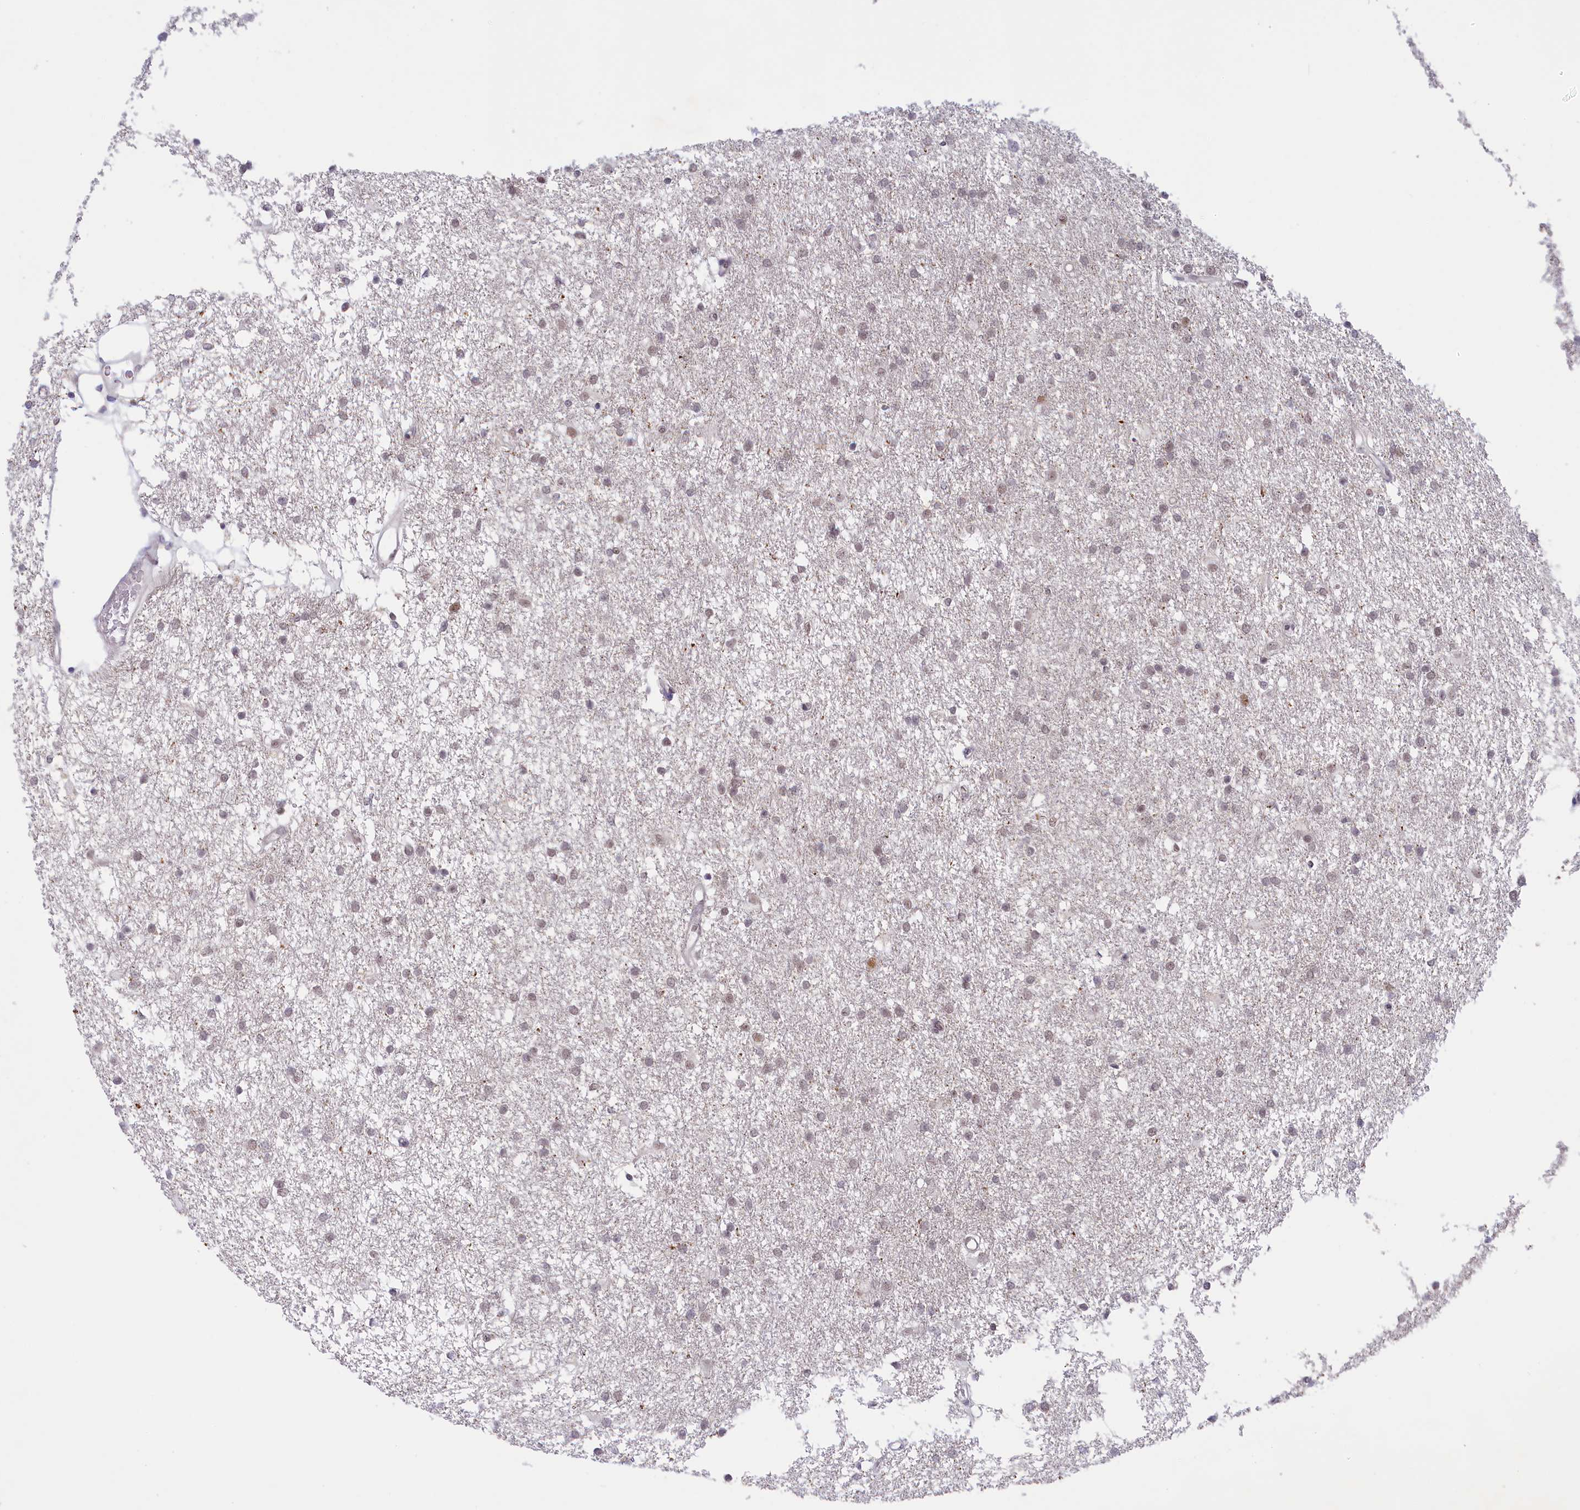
{"staining": {"intensity": "weak", "quantity": "25%-75%", "location": "nuclear"}, "tissue": "glioma", "cell_type": "Tumor cells", "image_type": "cancer", "snomed": [{"axis": "morphology", "description": "Glioma, malignant, High grade"}, {"axis": "topography", "description": "Brain"}], "caption": "The image exhibits immunohistochemical staining of glioma. There is weak nuclear staining is present in about 25%-75% of tumor cells. (Stains: DAB (3,3'-diaminobenzidine) in brown, nuclei in blue, Microscopy: brightfield microscopy at high magnification).", "gene": "SEC31B", "patient": {"sex": "male", "age": 77}}